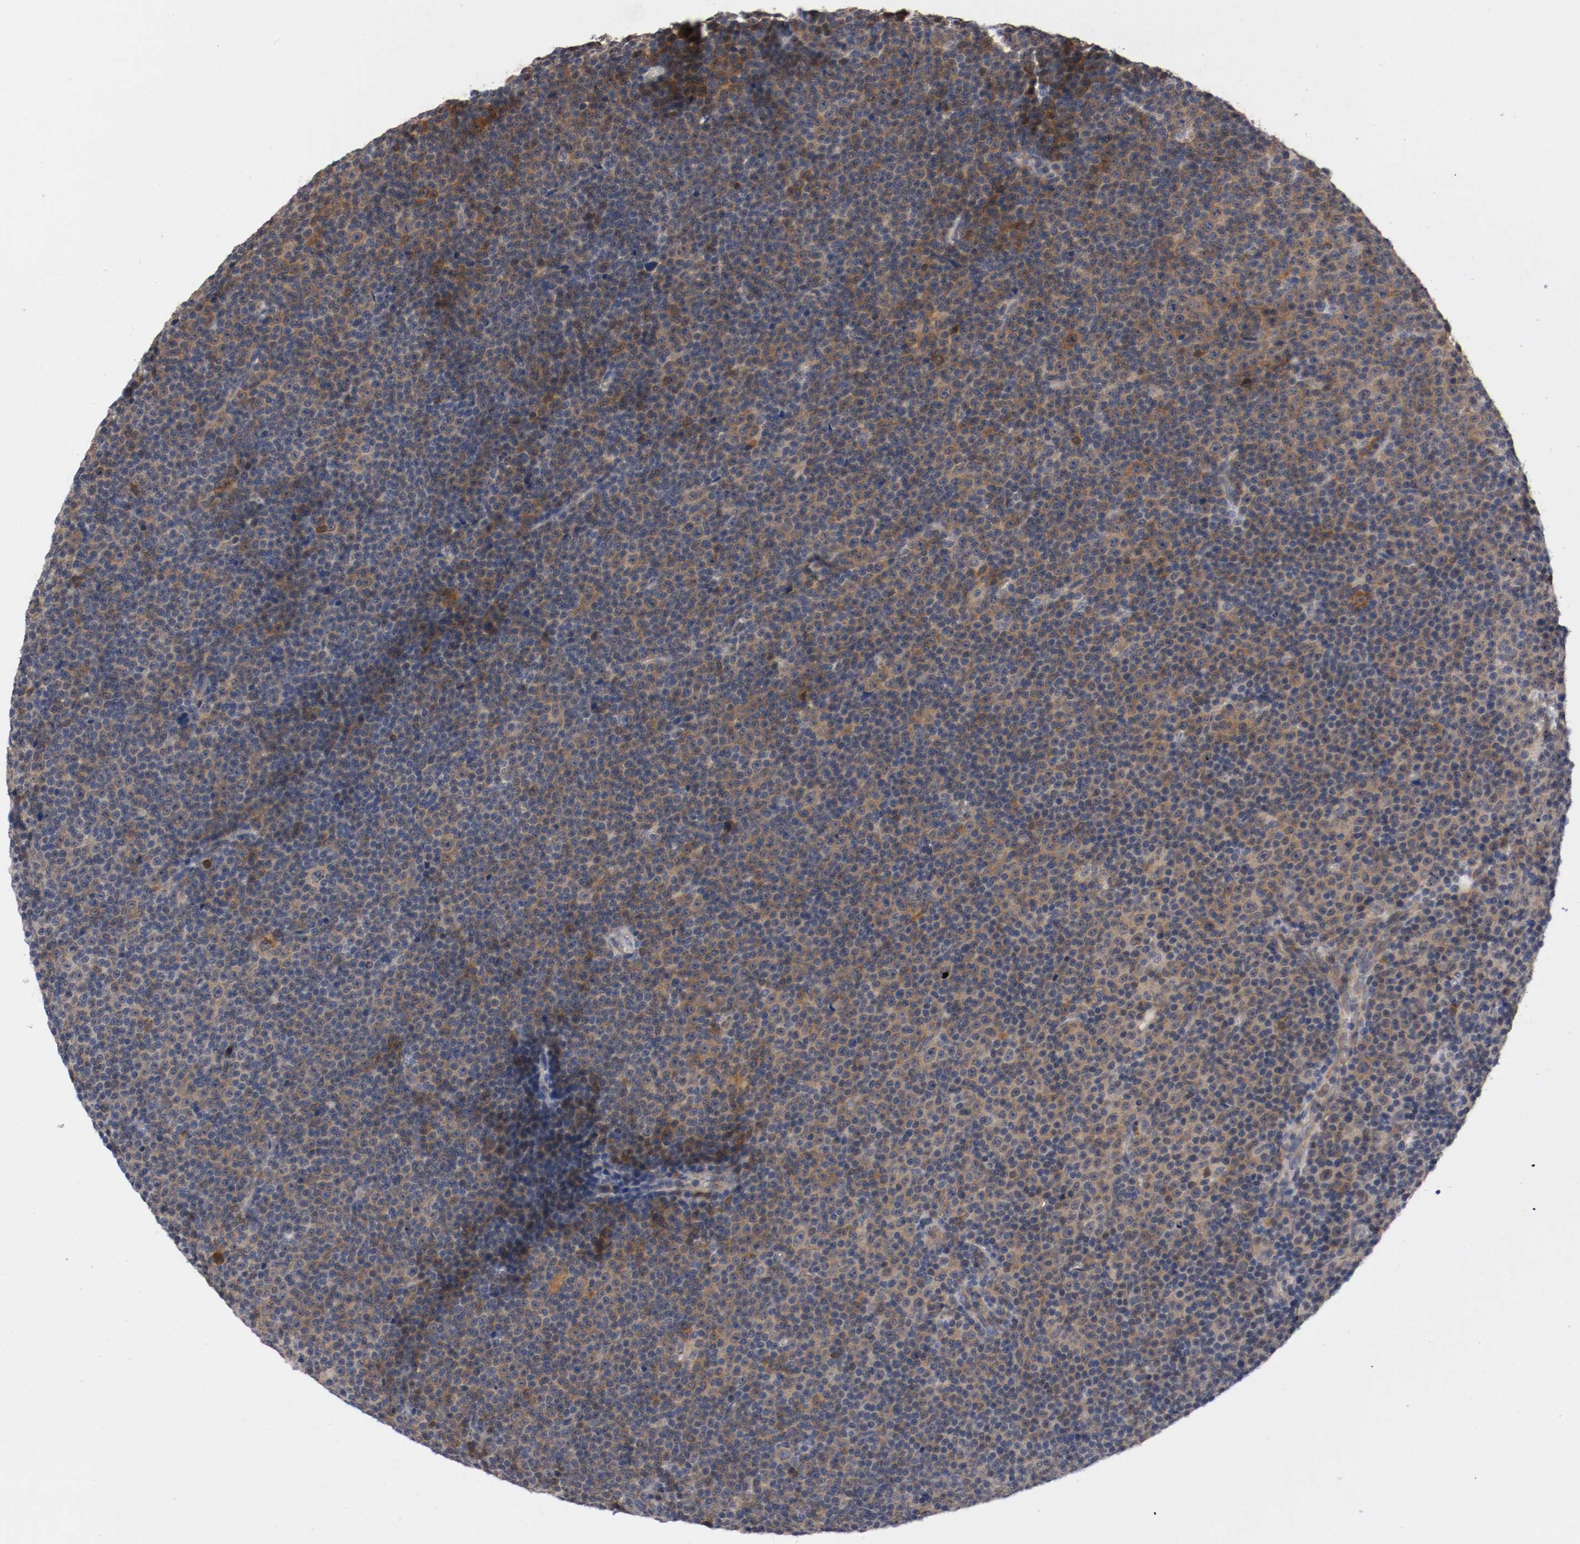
{"staining": {"intensity": "moderate", "quantity": "<25%", "location": "cytoplasmic/membranous"}, "tissue": "lymphoma", "cell_type": "Tumor cells", "image_type": "cancer", "snomed": [{"axis": "morphology", "description": "Malignant lymphoma, non-Hodgkin's type, Low grade"}, {"axis": "topography", "description": "Lymph node"}], "caption": "Human lymphoma stained with a brown dye displays moderate cytoplasmic/membranous positive expression in about <25% of tumor cells.", "gene": "RBM23", "patient": {"sex": "female", "age": 67}}